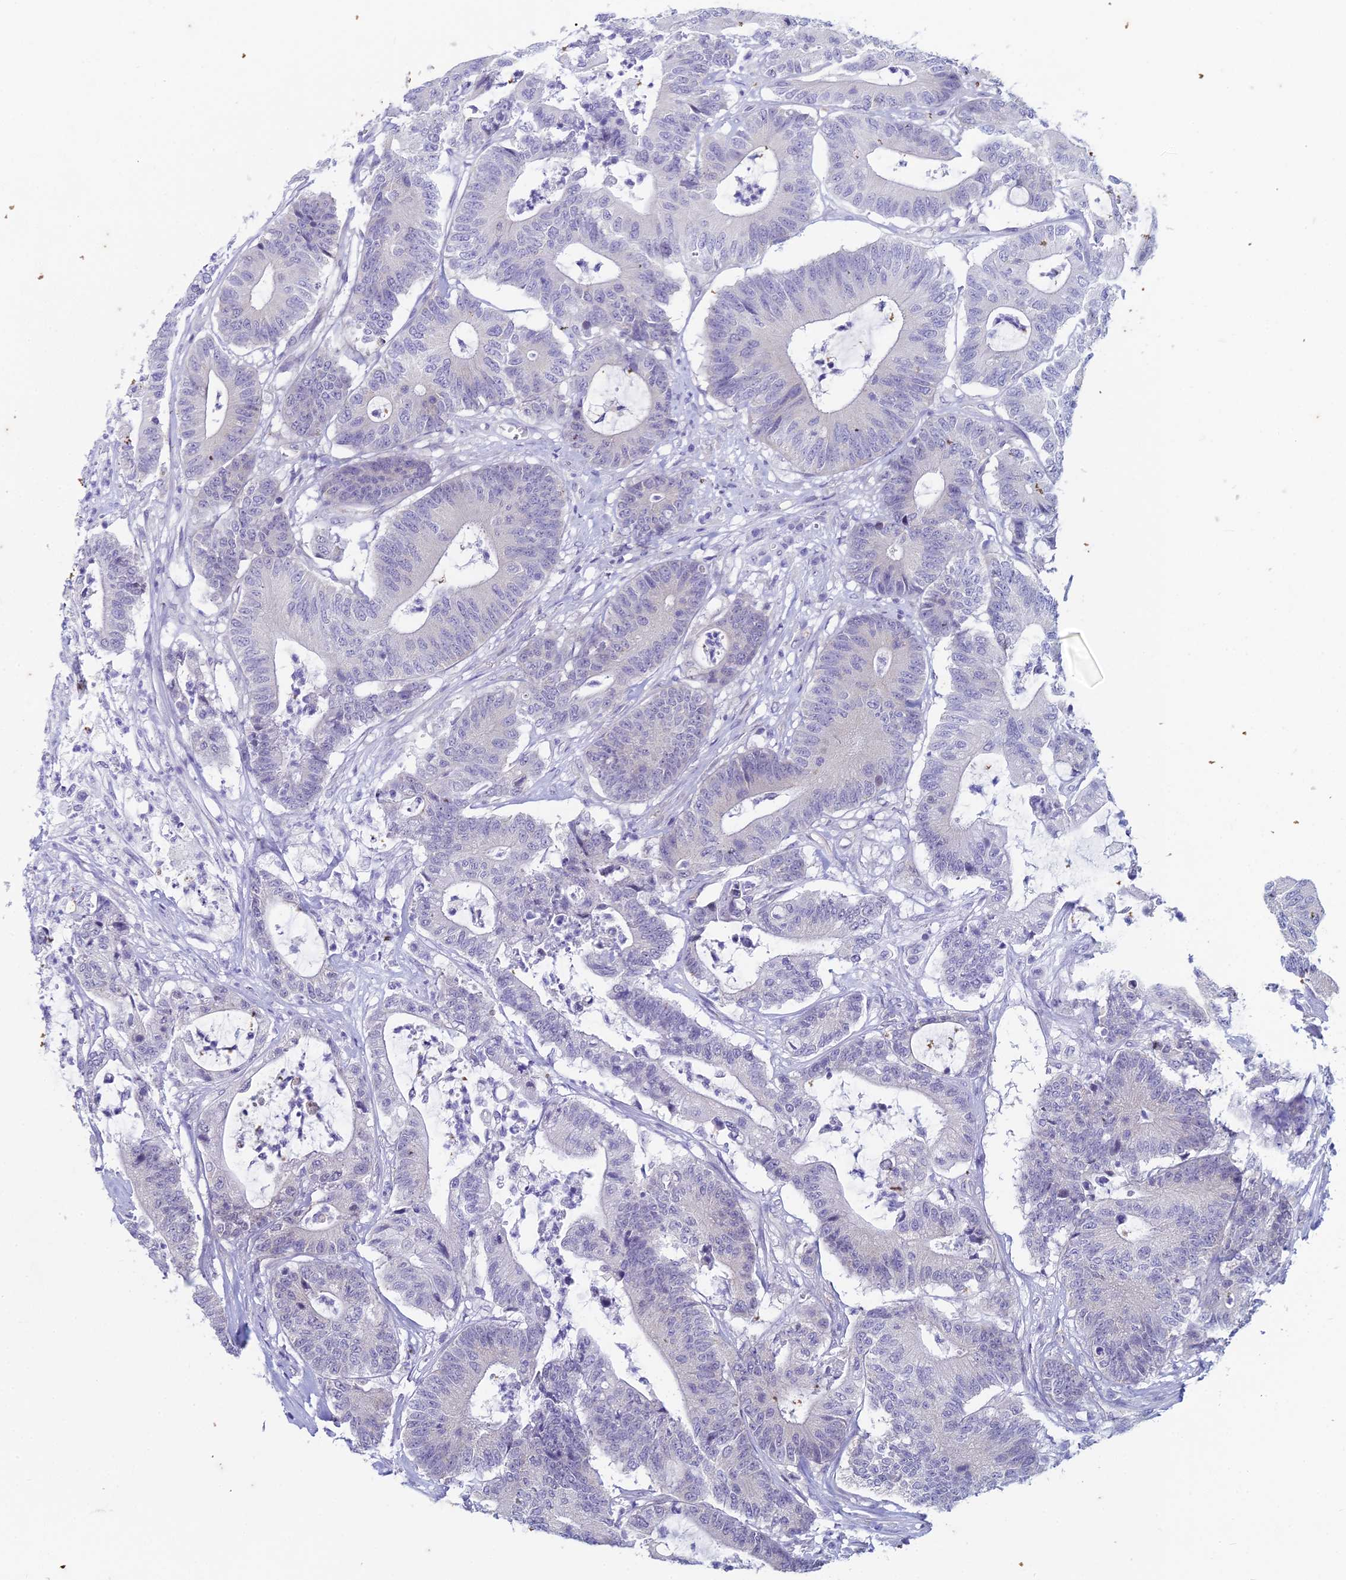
{"staining": {"intensity": "negative", "quantity": "none", "location": "none"}, "tissue": "colorectal cancer", "cell_type": "Tumor cells", "image_type": "cancer", "snomed": [{"axis": "morphology", "description": "Adenocarcinoma, NOS"}, {"axis": "topography", "description": "Colon"}], "caption": "Immunohistochemistry micrograph of human adenocarcinoma (colorectal) stained for a protein (brown), which displays no expression in tumor cells.", "gene": "EEF2KMT", "patient": {"sex": "female", "age": 84}}